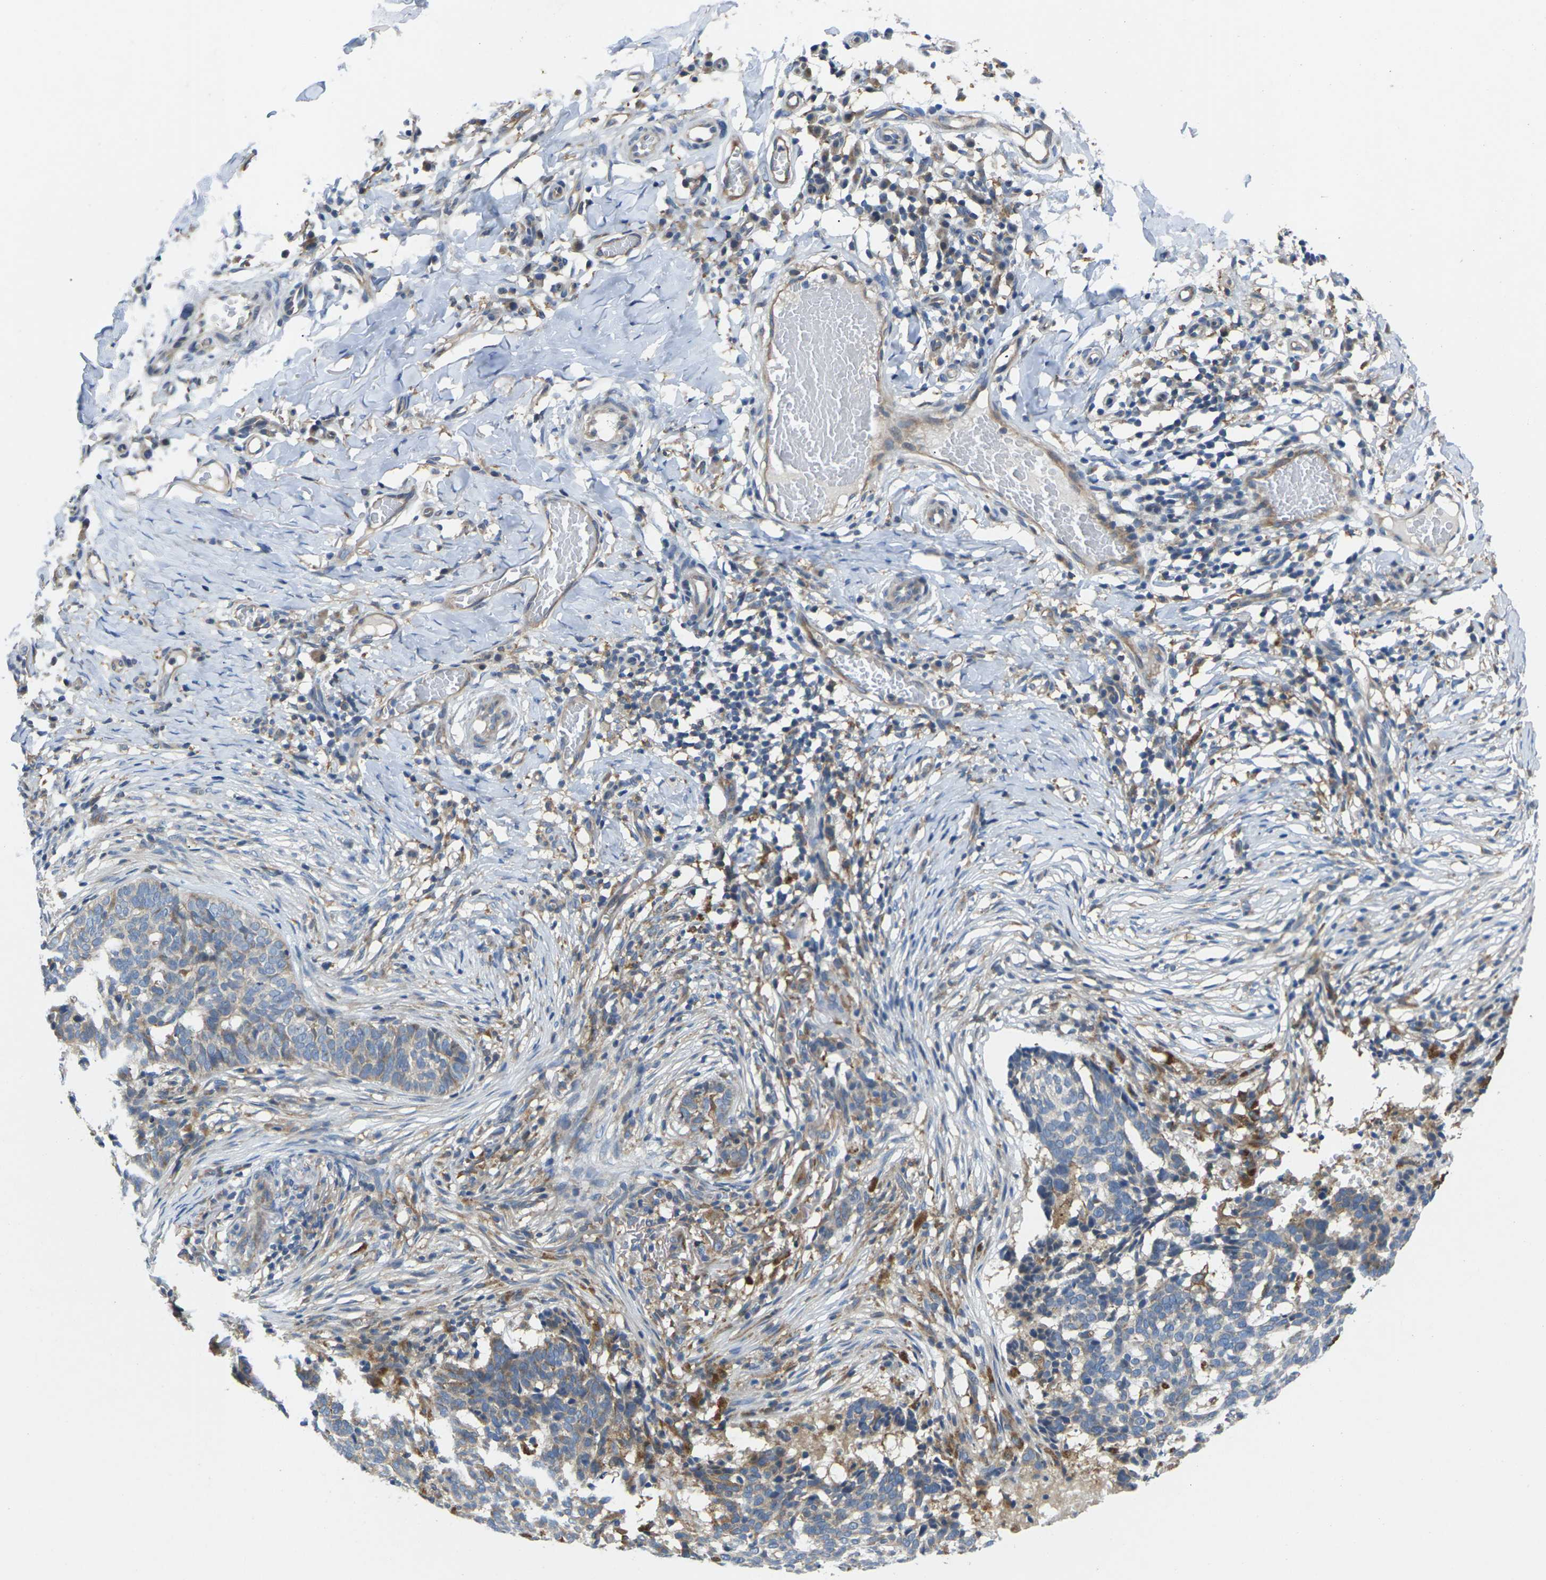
{"staining": {"intensity": "moderate", "quantity": "25%-75%", "location": "cytoplasmic/membranous"}, "tissue": "skin cancer", "cell_type": "Tumor cells", "image_type": "cancer", "snomed": [{"axis": "morphology", "description": "Basal cell carcinoma"}, {"axis": "topography", "description": "Skin"}], "caption": "Basal cell carcinoma (skin) stained for a protein (brown) shows moderate cytoplasmic/membranous positive positivity in approximately 25%-75% of tumor cells.", "gene": "SCNN1A", "patient": {"sex": "male", "age": 85}}